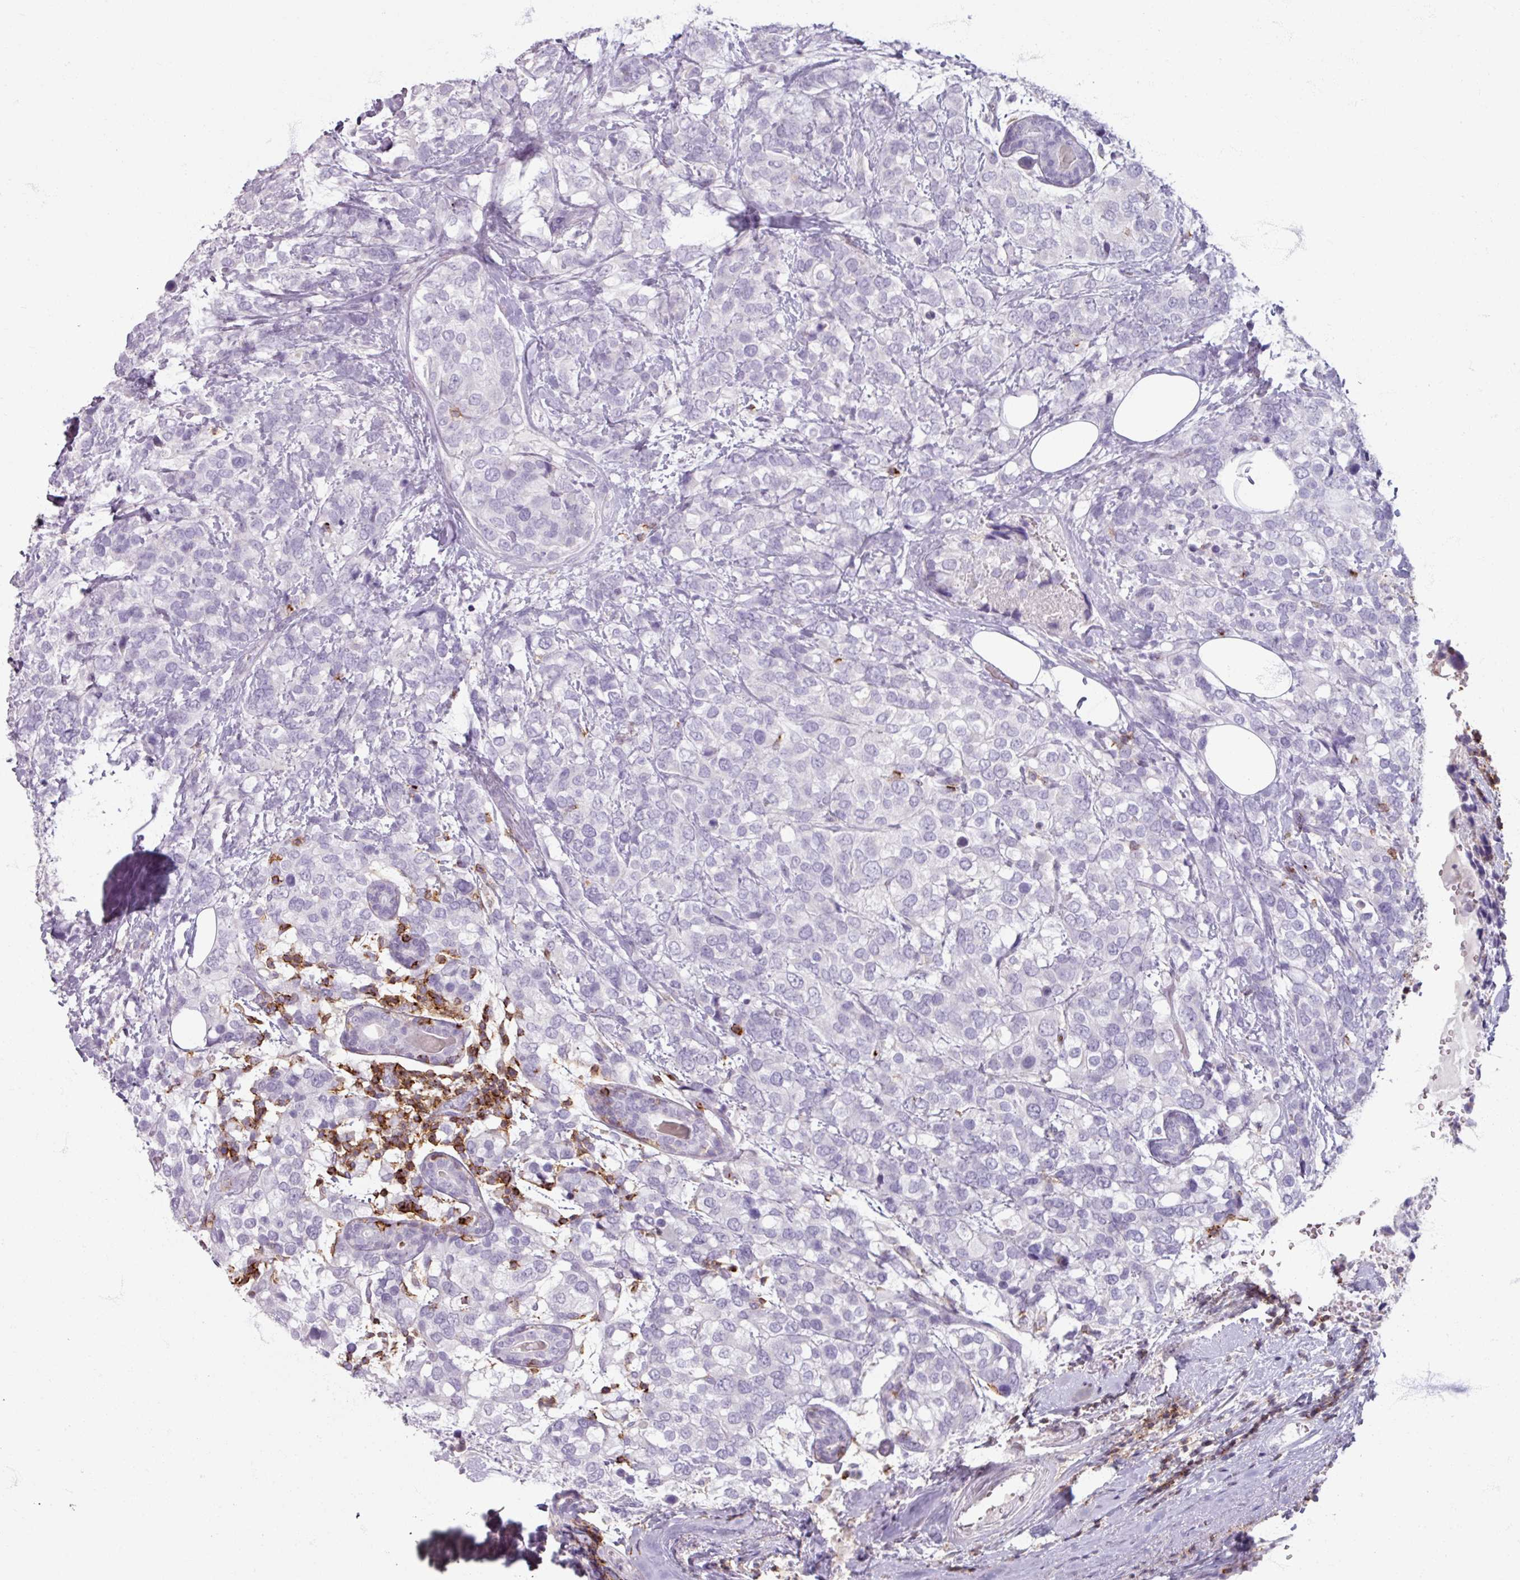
{"staining": {"intensity": "negative", "quantity": "none", "location": "none"}, "tissue": "breast cancer", "cell_type": "Tumor cells", "image_type": "cancer", "snomed": [{"axis": "morphology", "description": "Lobular carcinoma"}, {"axis": "topography", "description": "Breast"}], "caption": "The micrograph displays no staining of tumor cells in breast cancer (lobular carcinoma).", "gene": "PTPRC", "patient": {"sex": "female", "age": 59}}